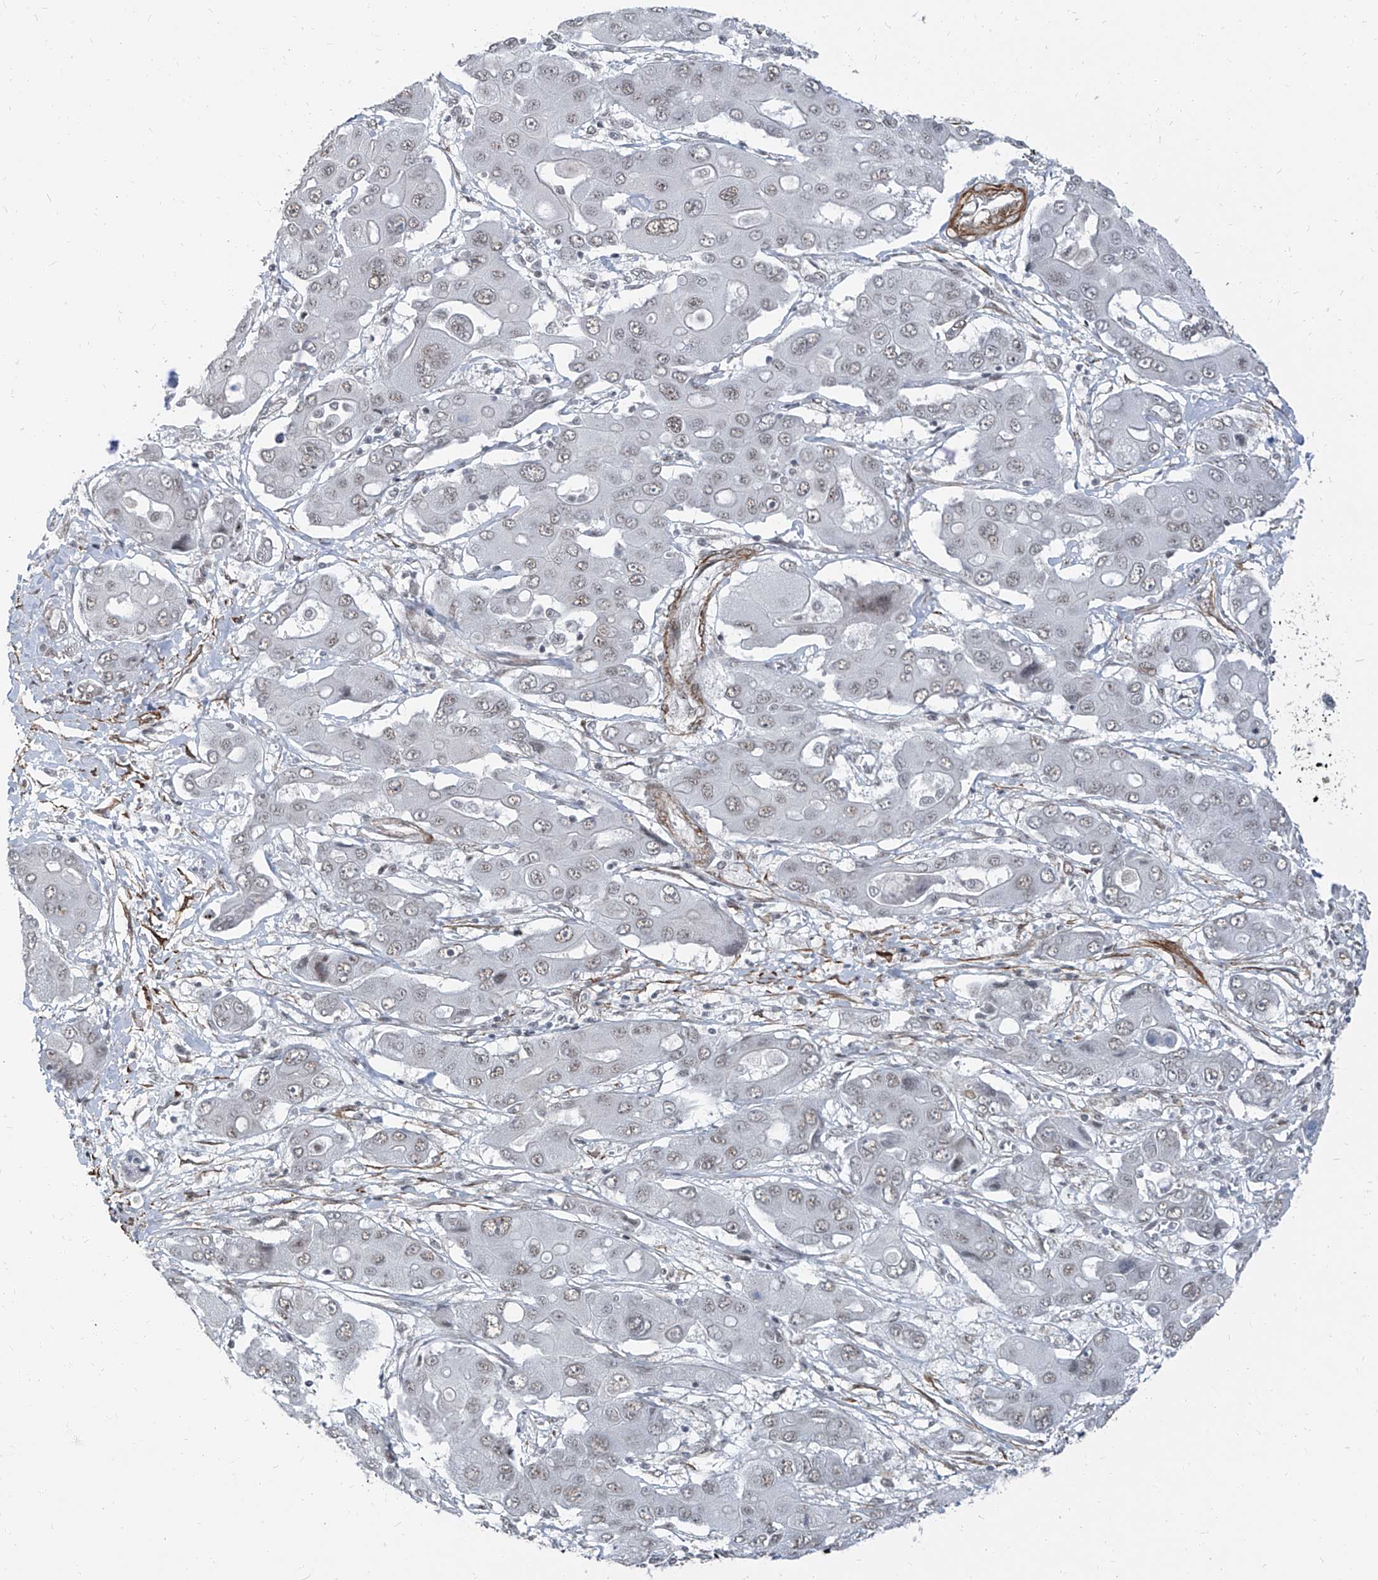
{"staining": {"intensity": "weak", "quantity": "<25%", "location": "nuclear"}, "tissue": "liver cancer", "cell_type": "Tumor cells", "image_type": "cancer", "snomed": [{"axis": "morphology", "description": "Cholangiocarcinoma"}, {"axis": "topography", "description": "Liver"}], "caption": "IHC photomicrograph of cholangiocarcinoma (liver) stained for a protein (brown), which exhibits no positivity in tumor cells. (DAB (3,3'-diaminobenzidine) IHC visualized using brightfield microscopy, high magnification).", "gene": "TXLNB", "patient": {"sex": "male", "age": 67}}